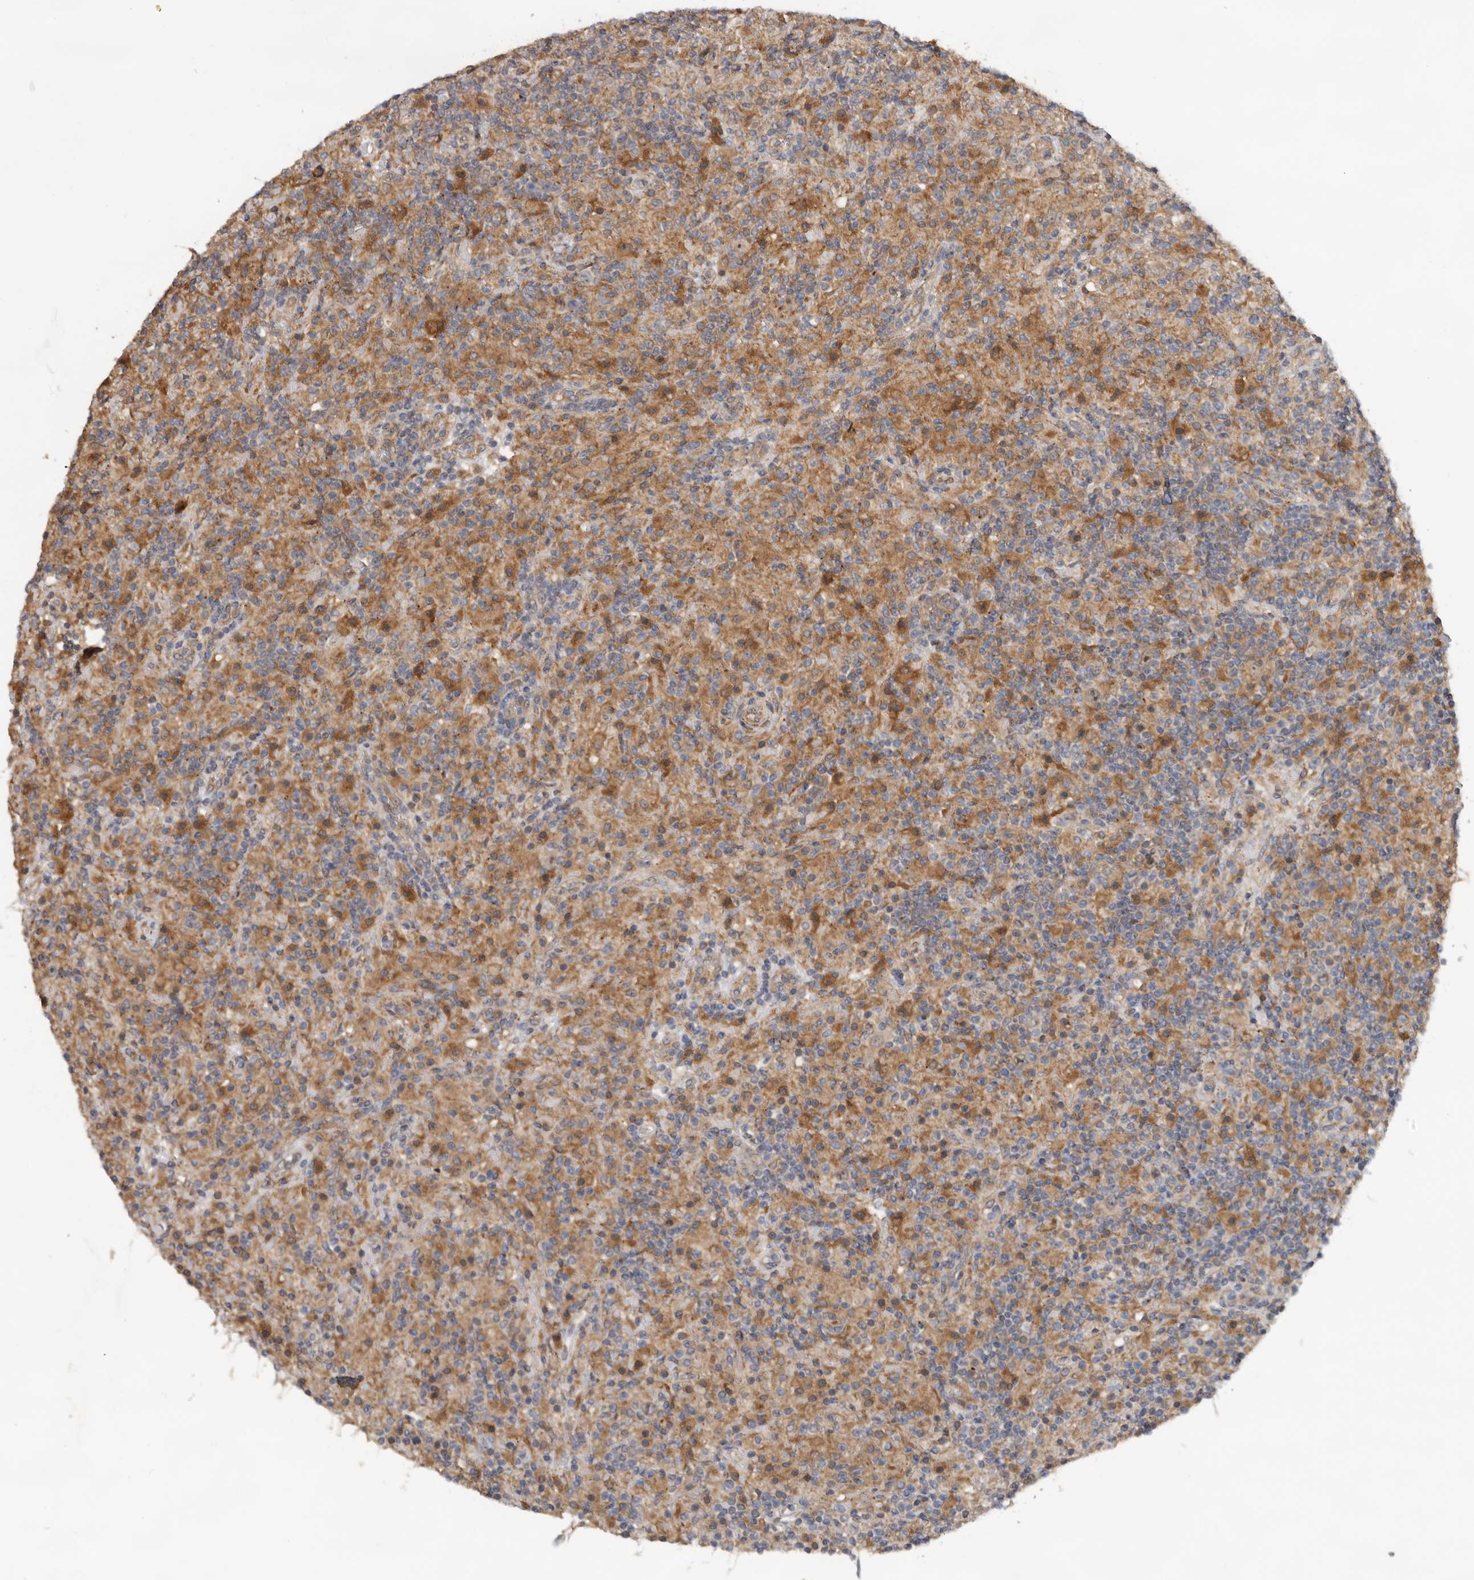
{"staining": {"intensity": "weak", "quantity": "<25%", "location": "cytoplasmic/membranous"}, "tissue": "lymphoma", "cell_type": "Tumor cells", "image_type": "cancer", "snomed": [{"axis": "morphology", "description": "Hodgkin's disease, NOS"}, {"axis": "topography", "description": "Lymph node"}], "caption": "Micrograph shows no protein staining in tumor cells of lymphoma tissue.", "gene": "HINT3", "patient": {"sex": "male", "age": 70}}